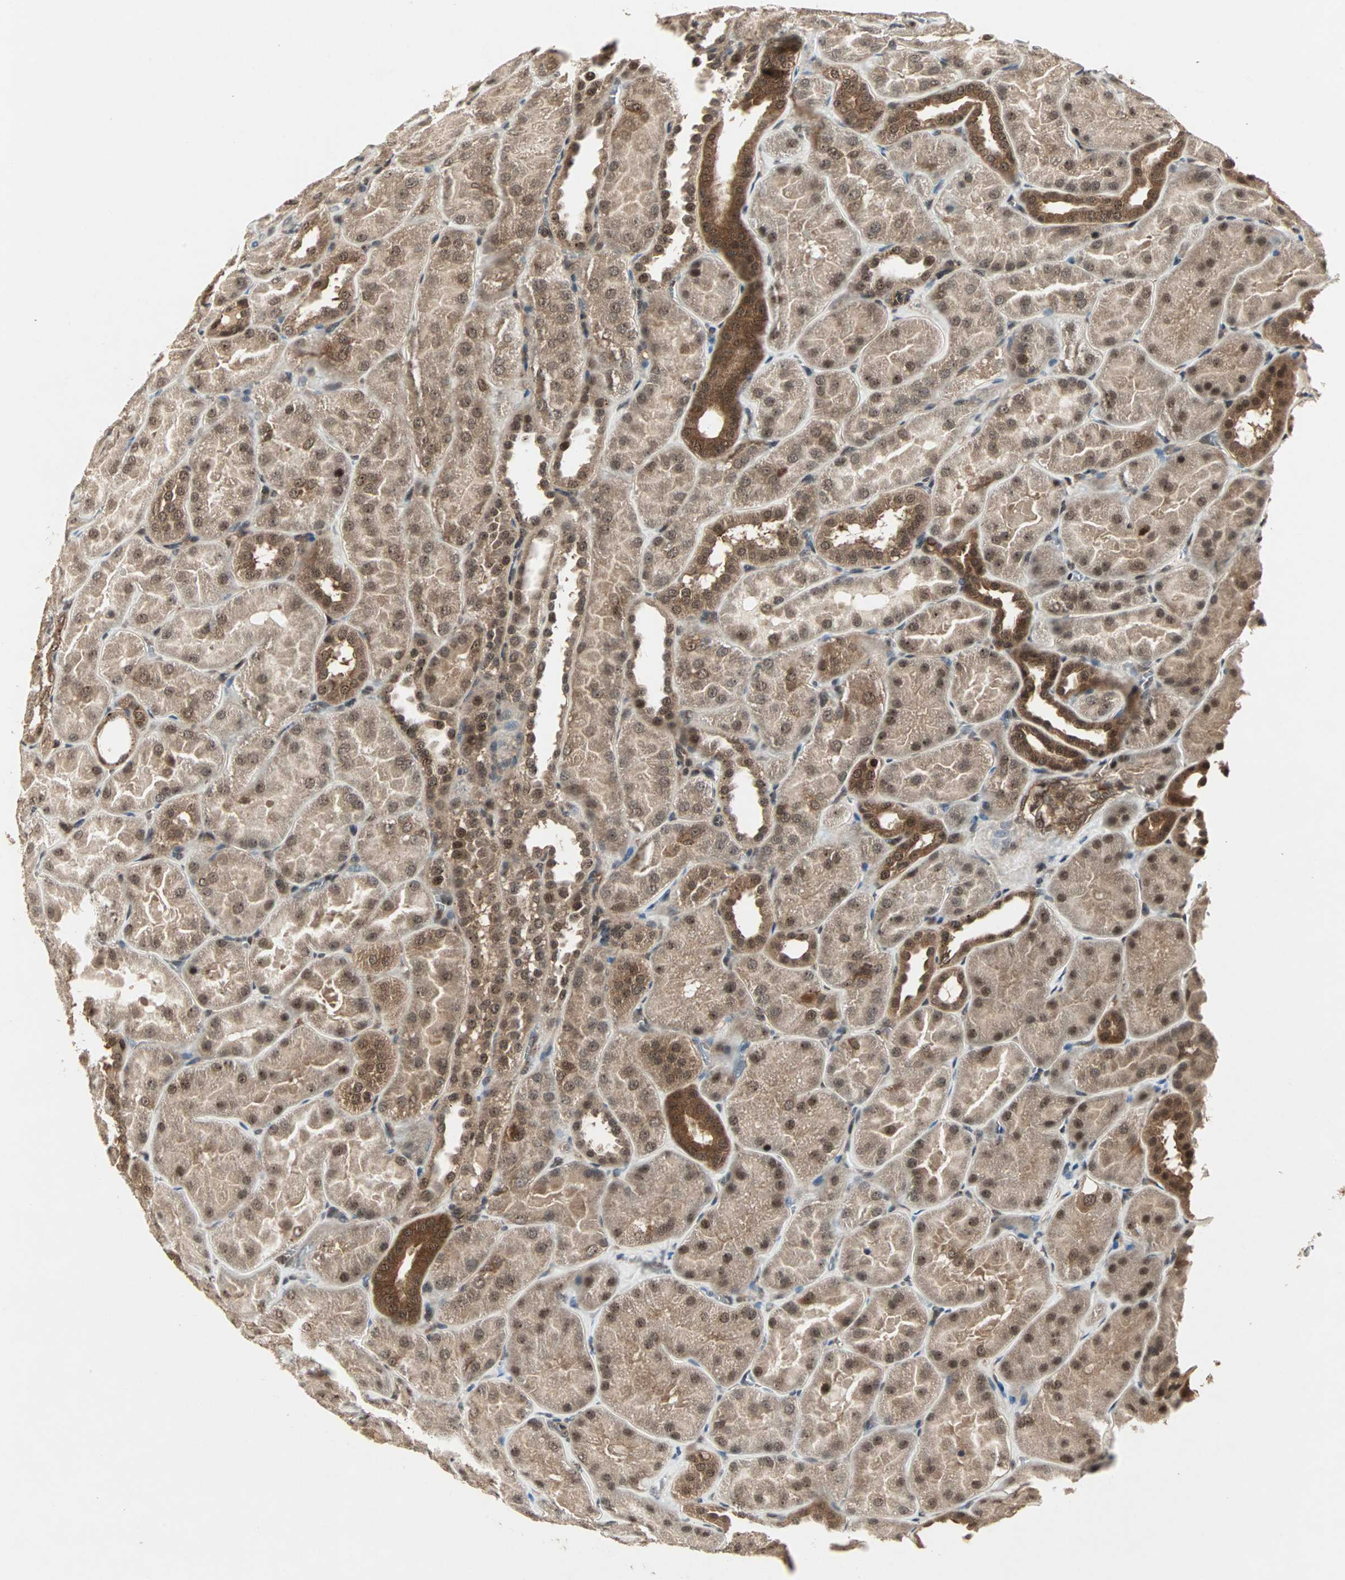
{"staining": {"intensity": "moderate", "quantity": ">75%", "location": "cytoplasmic/membranous,nuclear"}, "tissue": "kidney", "cell_type": "Cells in glomeruli", "image_type": "normal", "snomed": [{"axis": "morphology", "description": "Normal tissue, NOS"}, {"axis": "topography", "description": "Kidney"}], "caption": "The image shows staining of benign kidney, revealing moderate cytoplasmic/membranous,nuclear protein staining (brown color) within cells in glomeruli. (IHC, brightfield microscopy, high magnification).", "gene": "CSNK2B", "patient": {"sex": "male", "age": 28}}